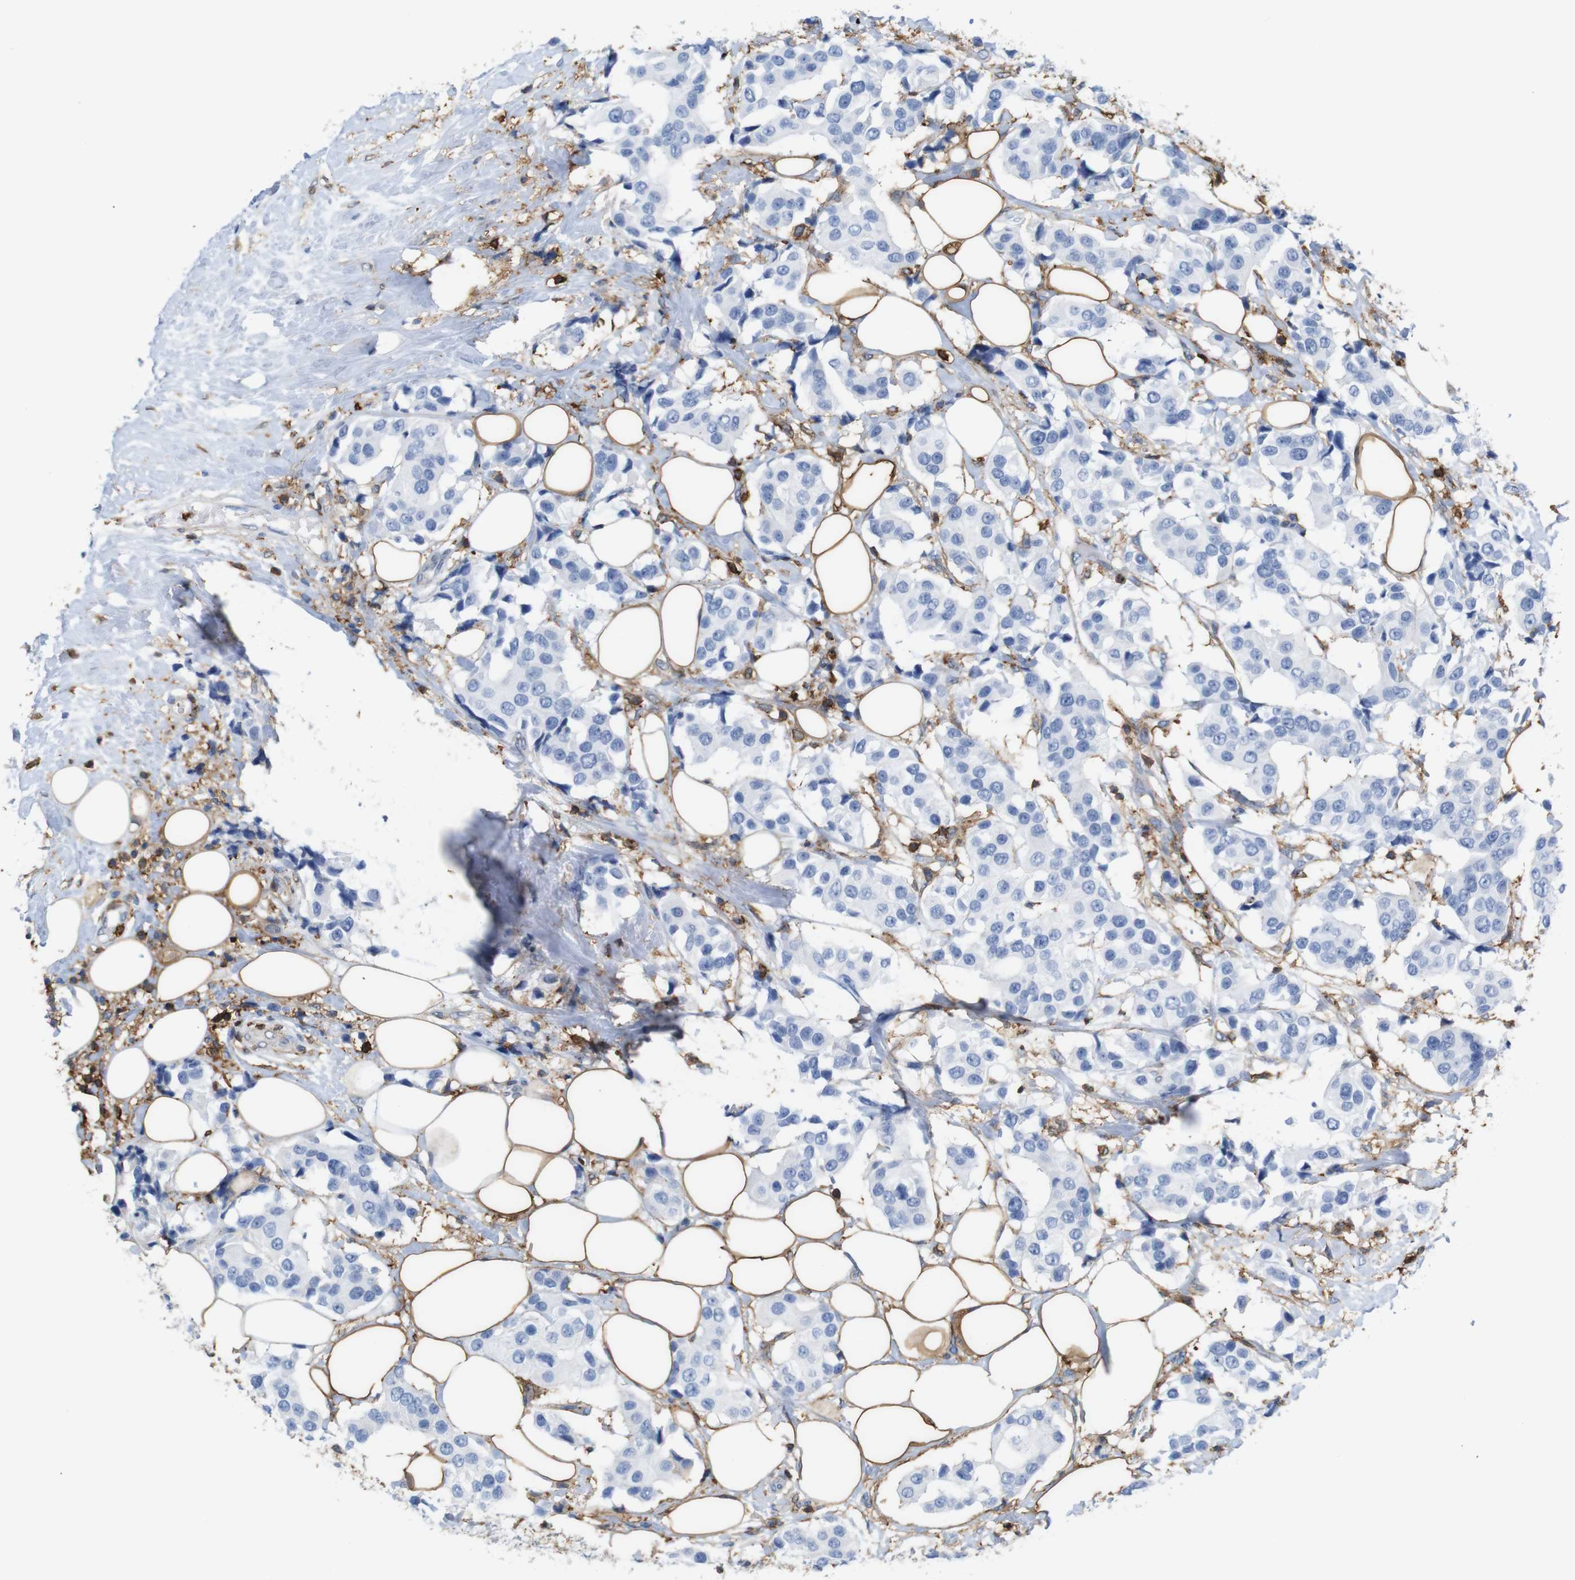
{"staining": {"intensity": "negative", "quantity": "none", "location": "none"}, "tissue": "breast cancer", "cell_type": "Tumor cells", "image_type": "cancer", "snomed": [{"axis": "morphology", "description": "Normal tissue, NOS"}, {"axis": "morphology", "description": "Duct carcinoma"}, {"axis": "topography", "description": "Breast"}], "caption": "Immunohistochemical staining of human breast invasive ductal carcinoma shows no significant positivity in tumor cells. Brightfield microscopy of immunohistochemistry stained with DAB (brown) and hematoxylin (blue), captured at high magnification.", "gene": "ANXA1", "patient": {"sex": "female", "age": 39}}